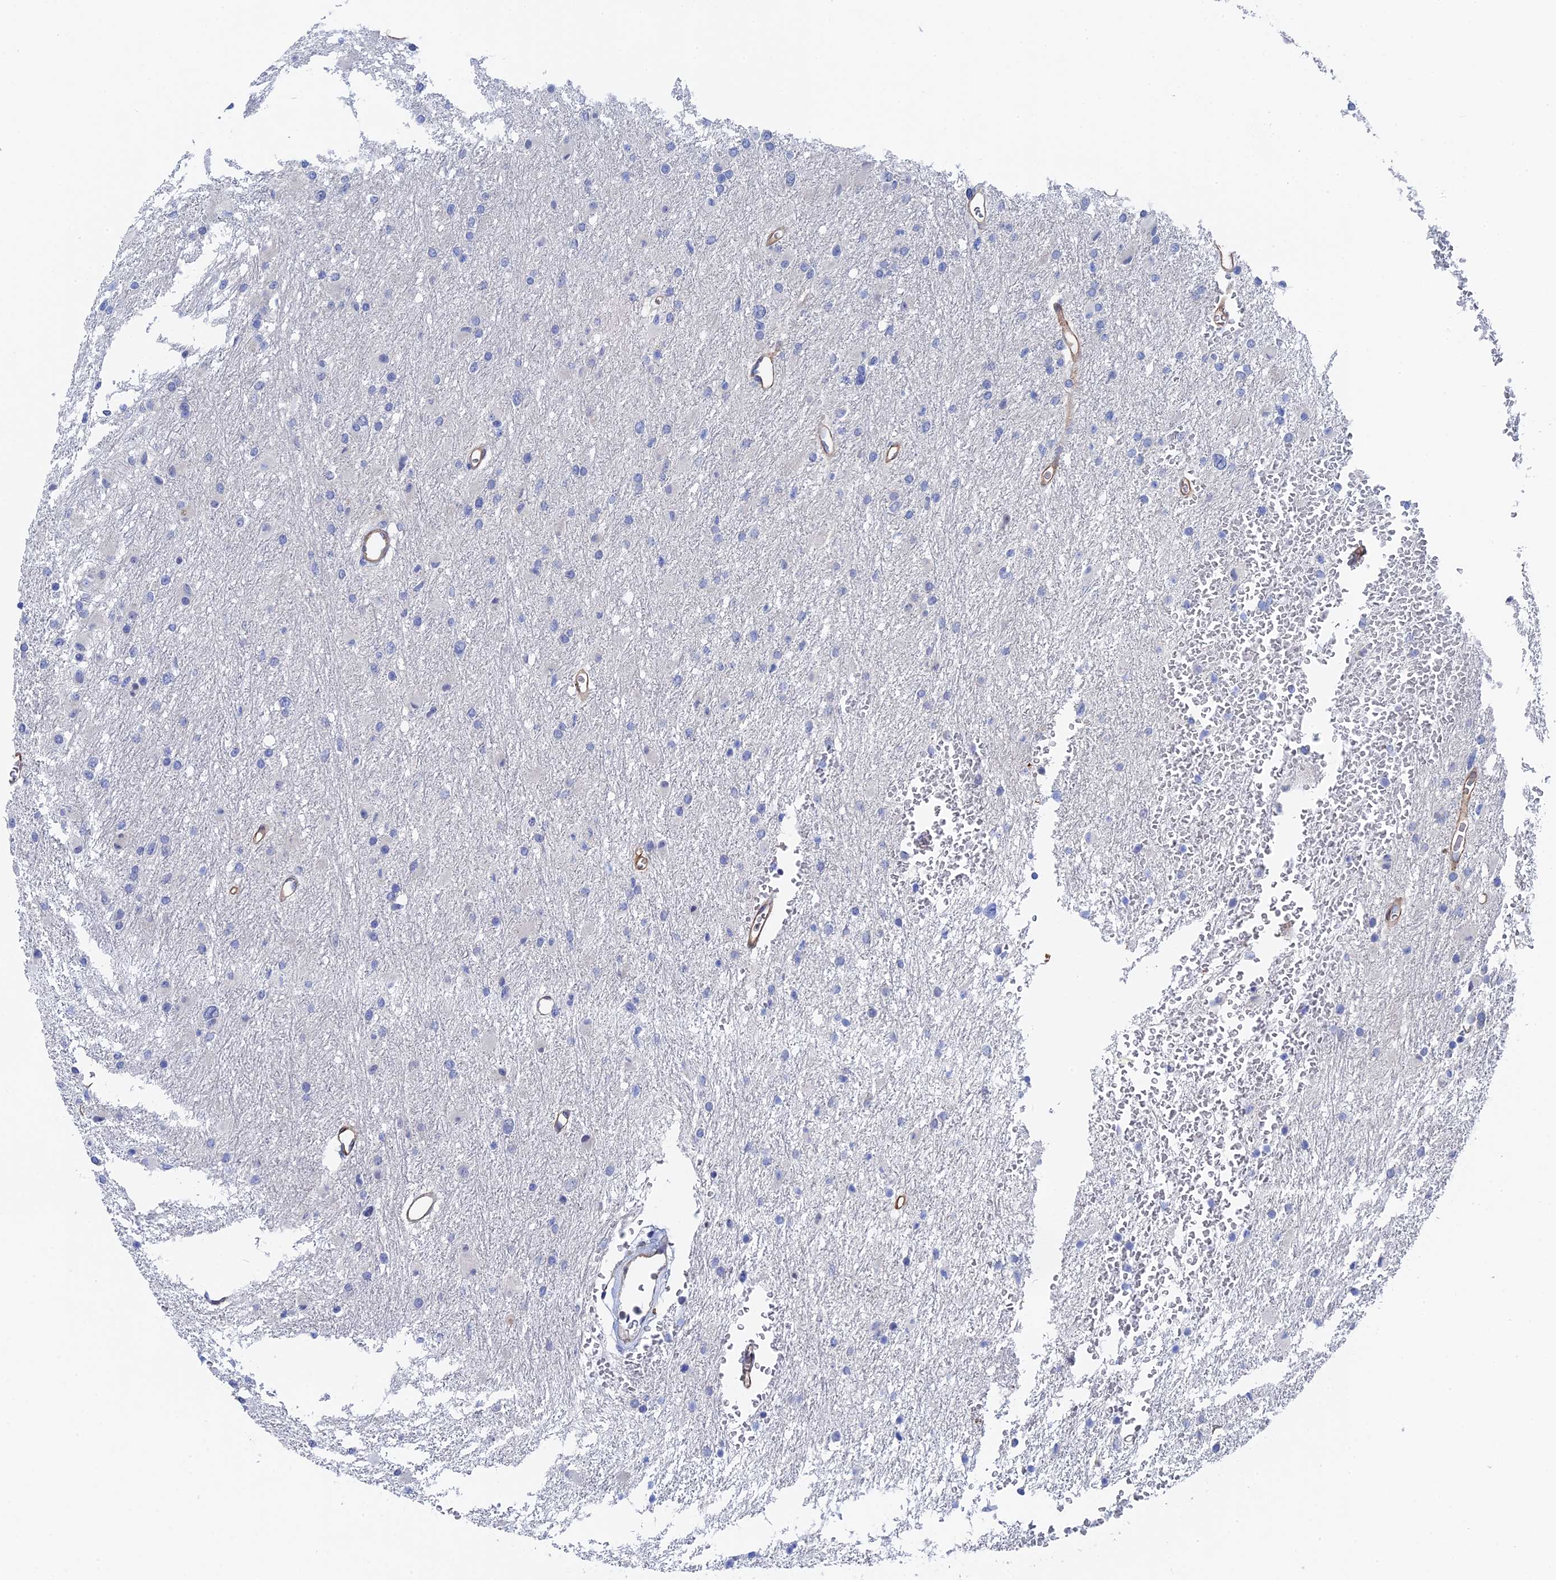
{"staining": {"intensity": "negative", "quantity": "none", "location": "none"}, "tissue": "glioma", "cell_type": "Tumor cells", "image_type": "cancer", "snomed": [{"axis": "morphology", "description": "Glioma, malignant, High grade"}, {"axis": "topography", "description": "Cerebral cortex"}], "caption": "The immunohistochemistry micrograph has no significant expression in tumor cells of malignant glioma (high-grade) tissue. (Stains: DAB immunohistochemistry (IHC) with hematoxylin counter stain, Microscopy: brightfield microscopy at high magnification).", "gene": "MTHFSD", "patient": {"sex": "female", "age": 36}}